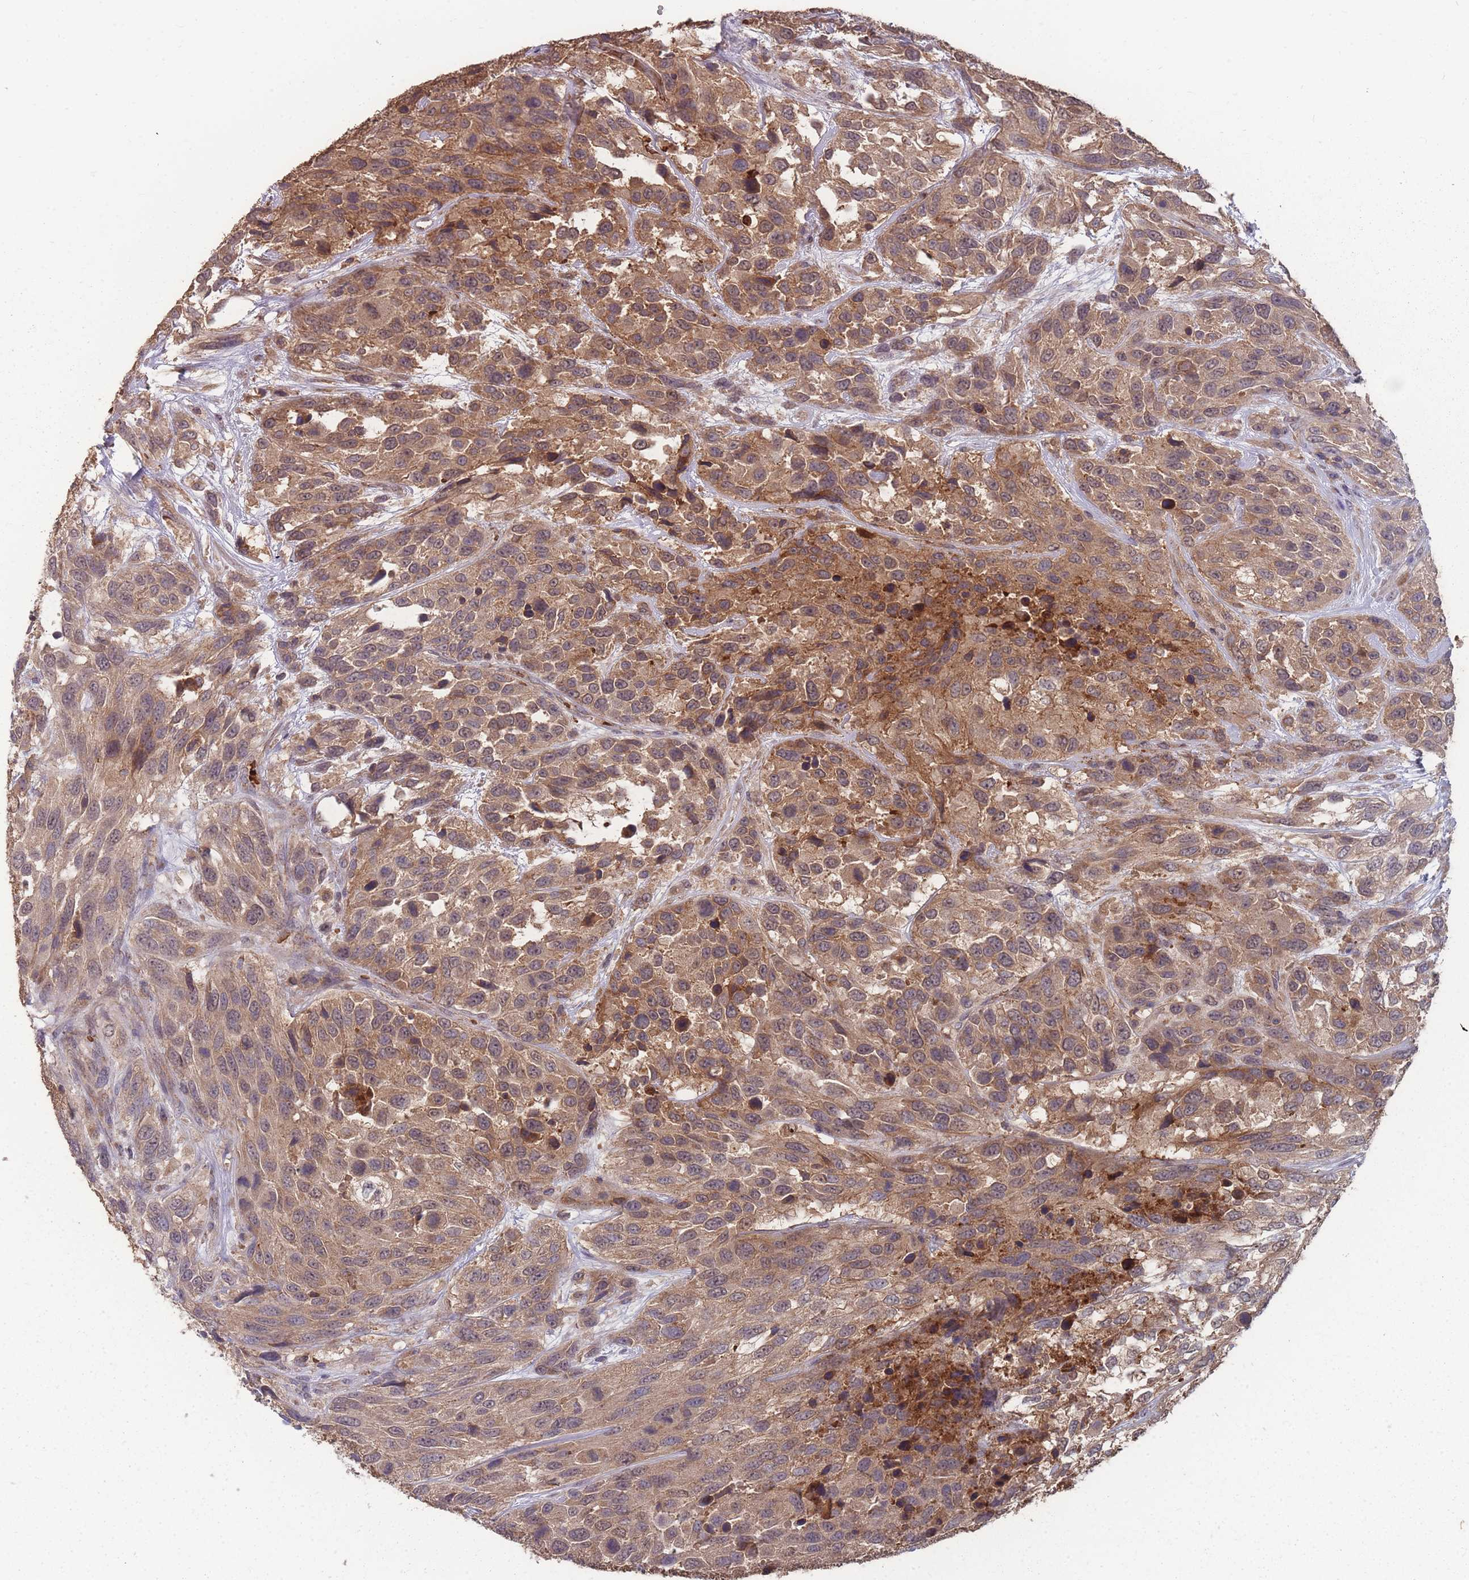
{"staining": {"intensity": "moderate", "quantity": ">75%", "location": "cytoplasmic/membranous"}, "tissue": "urothelial cancer", "cell_type": "Tumor cells", "image_type": "cancer", "snomed": [{"axis": "morphology", "description": "Urothelial carcinoma, High grade"}, {"axis": "topography", "description": "Urinary bladder"}], "caption": "High-grade urothelial carcinoma stained for a protein (brown) reveals moderate cytoplasmic/membranous positive expression in about >75% of tumor cells.", "gene": "SLC35B4", "patient": {"sex": "female", "age": 70}}